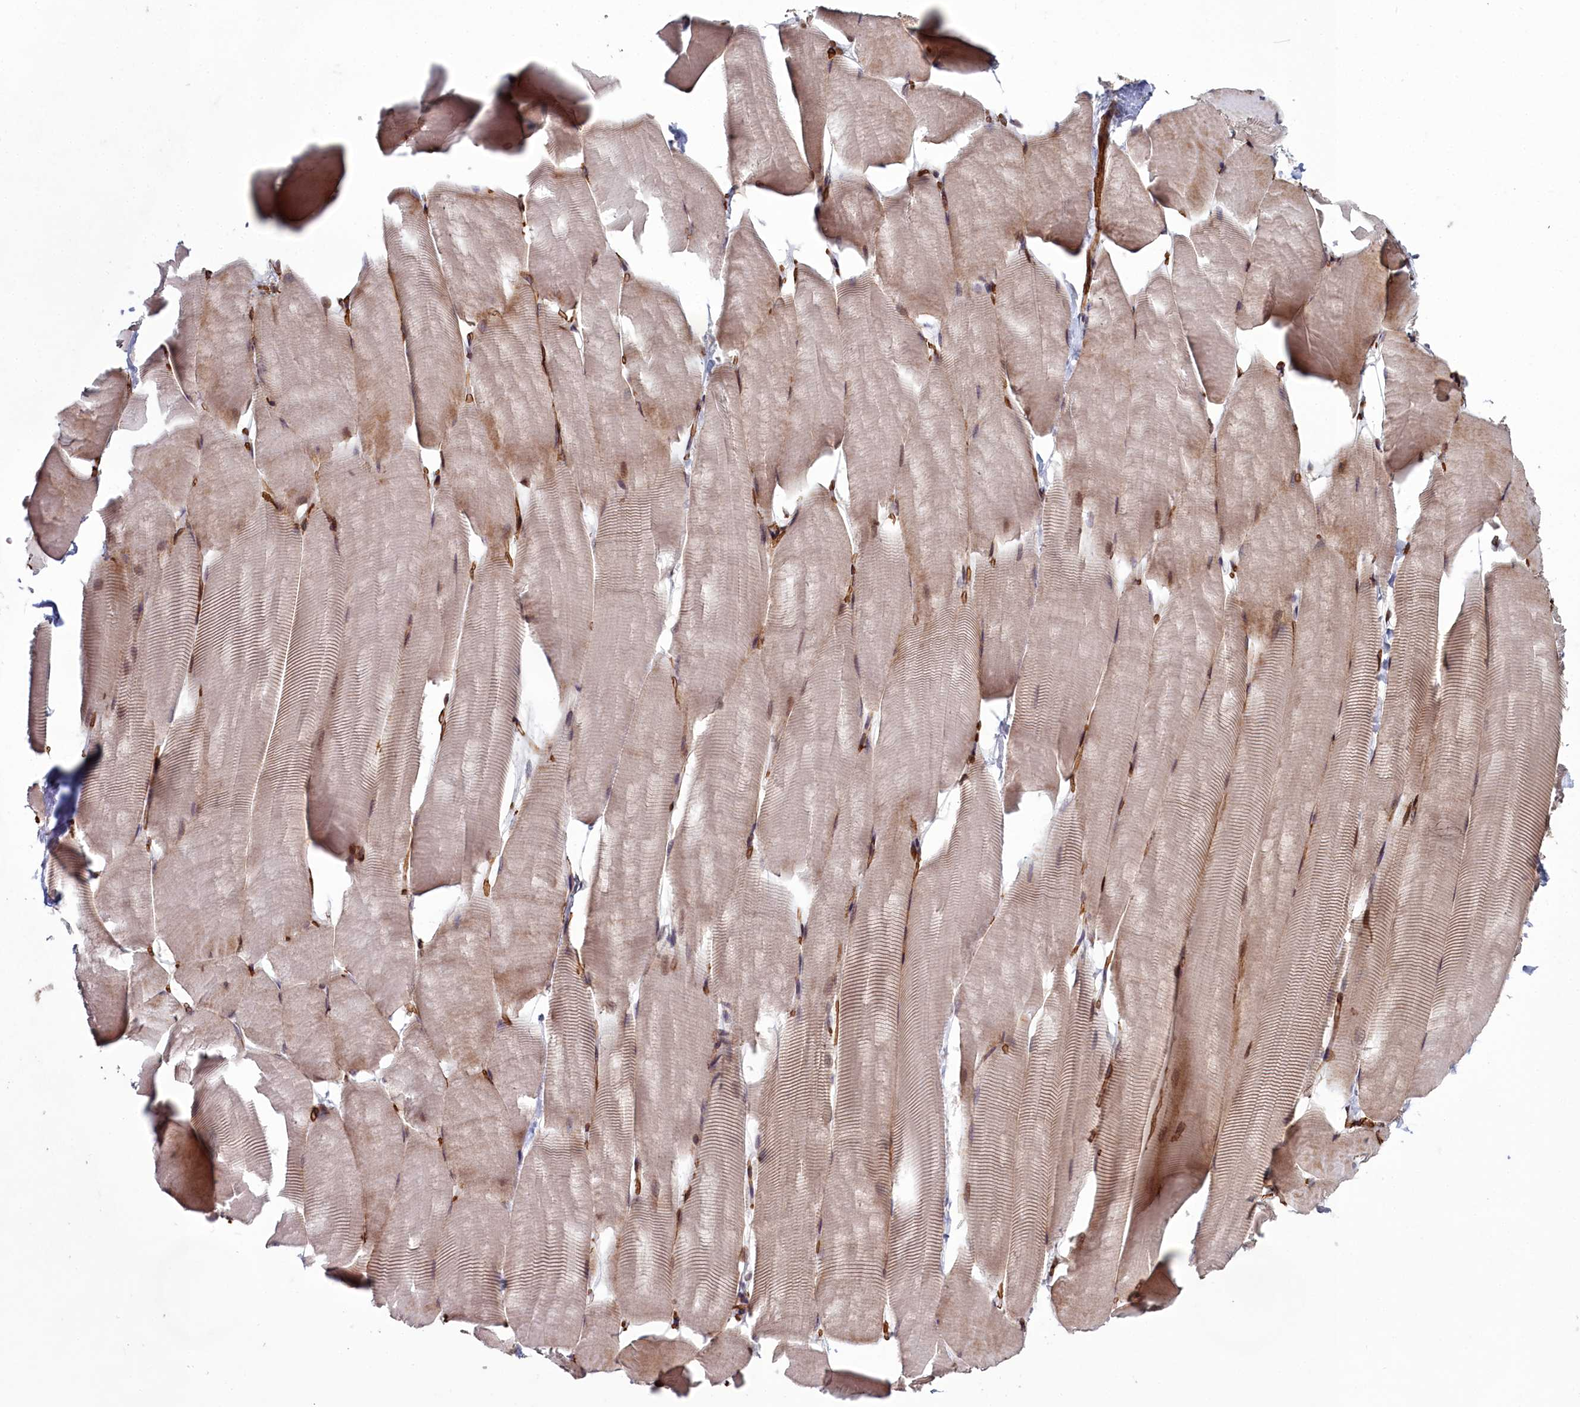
{"staining": {"intensity": "weak", "quantity": "25%-75%", "location": "cytoplasmic/membranous"}, "tissue": "skeletal muscle", "cell_type": "Myocytes", "image_type": "normal", "snomed": [{"axis": "morphology", "description": "Normal tissue, NOS"}, {"axis": "topography", "description": "Skeletal muscle"}], "caption": "Myocytes reveal weak cytoplasmic/membranous expression in approximately 25%-75% of cells in benign skeletal muscle. The protein is stained brown, and the nuclei are stained in blue (DAB IHC with brightfield microscopy, high magnification).", "gene": "TSPYL4", "patient": {"sex": "male", "age": 25}}